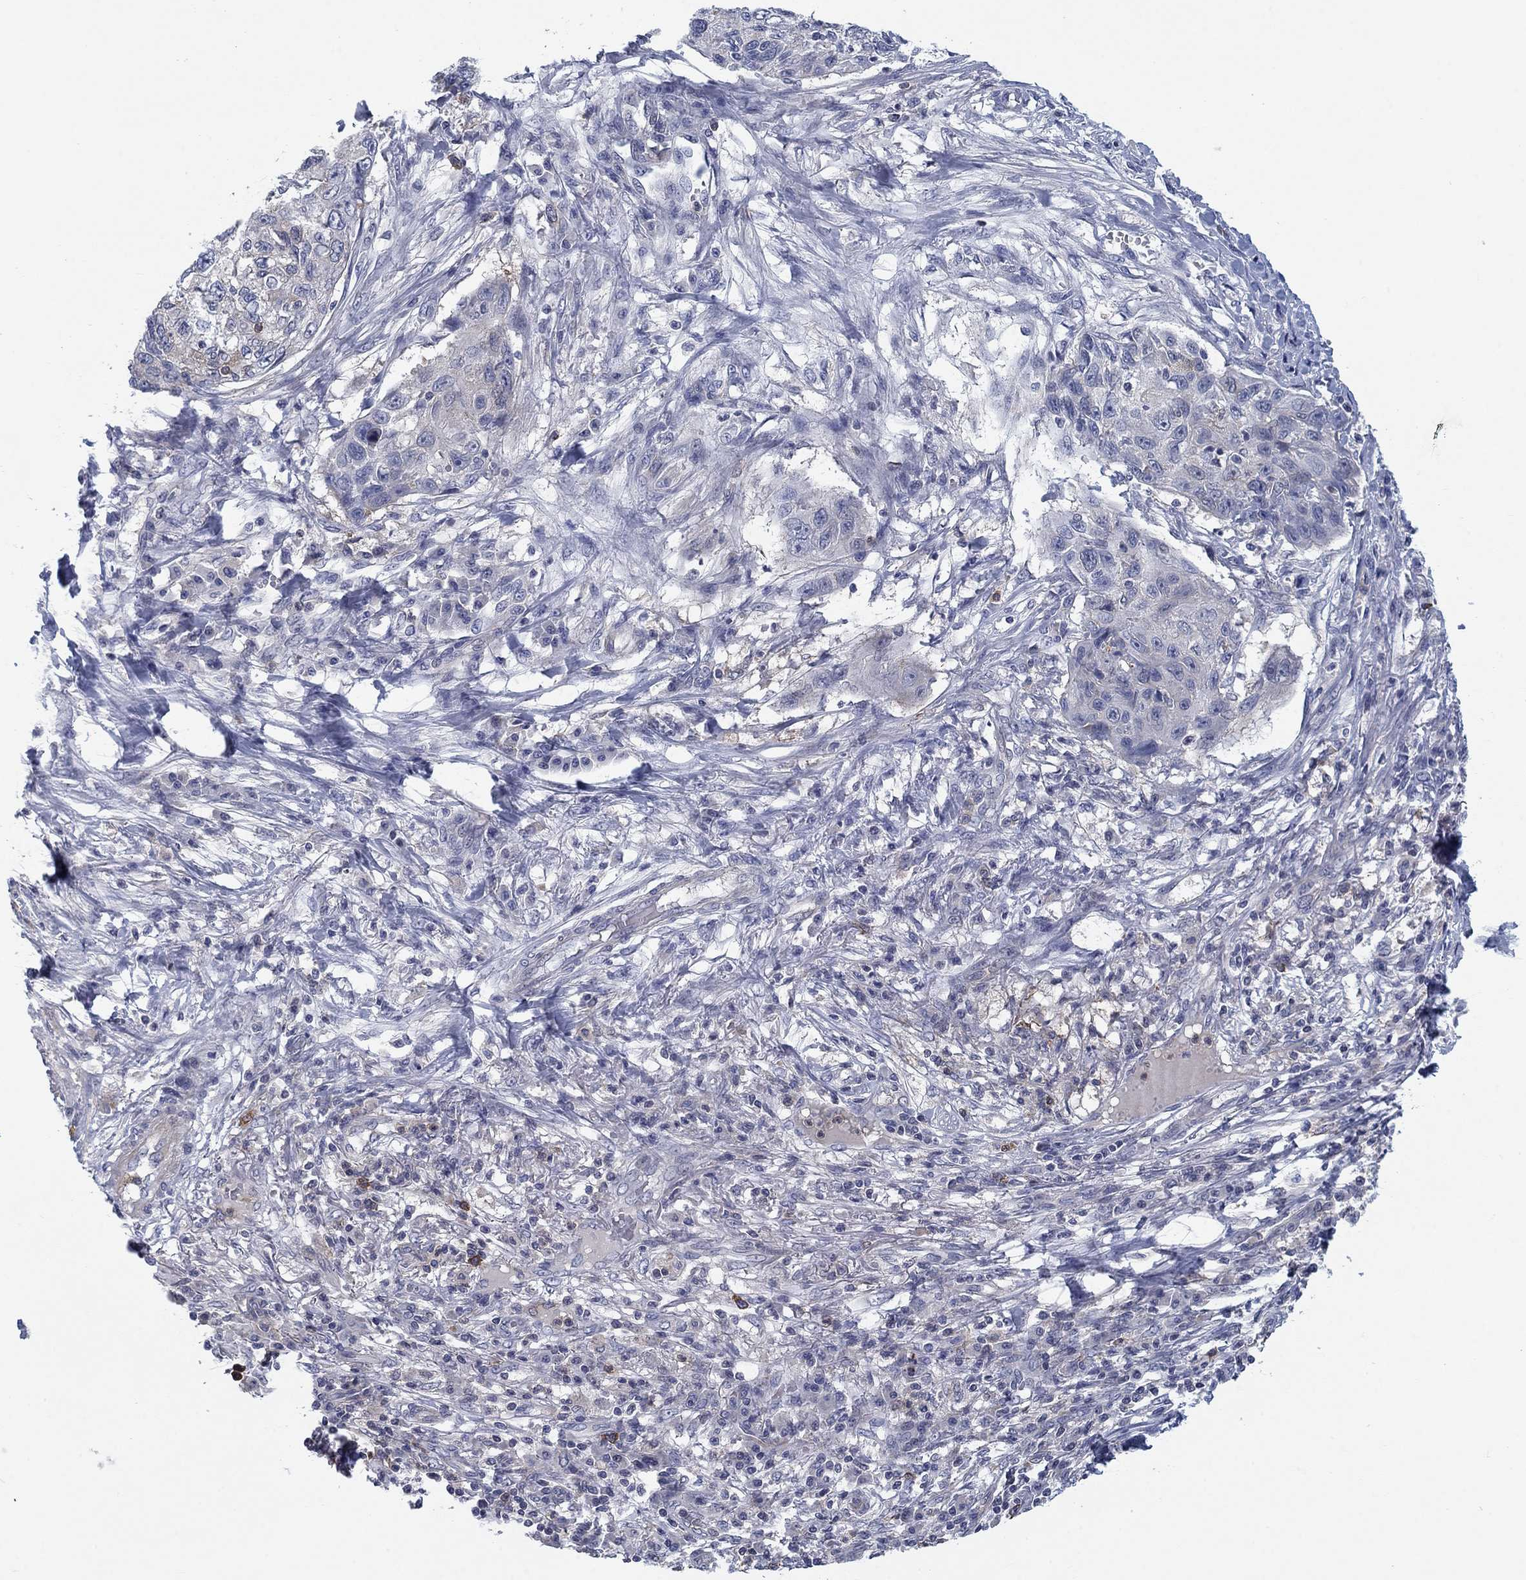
{"staining": {"intensity": "negative", "quantity": "none", "location": "none"}, "tissue": "skin cancer", "cell_type": "Tumor cells", "image_type": "cancer", "snomed": [{"axis": "morphology", "description": "Squamous cell carcinoma, NOS"}, {"axis": "topography", "description": "Skin"}], "caption": "Immunohistochemistry (IHC) of squamous cell carcinoma (skin) exhibits no positivity in tumor cells.", "gene": "KIF15", "patient": {"sex": "male", "age": 92}}